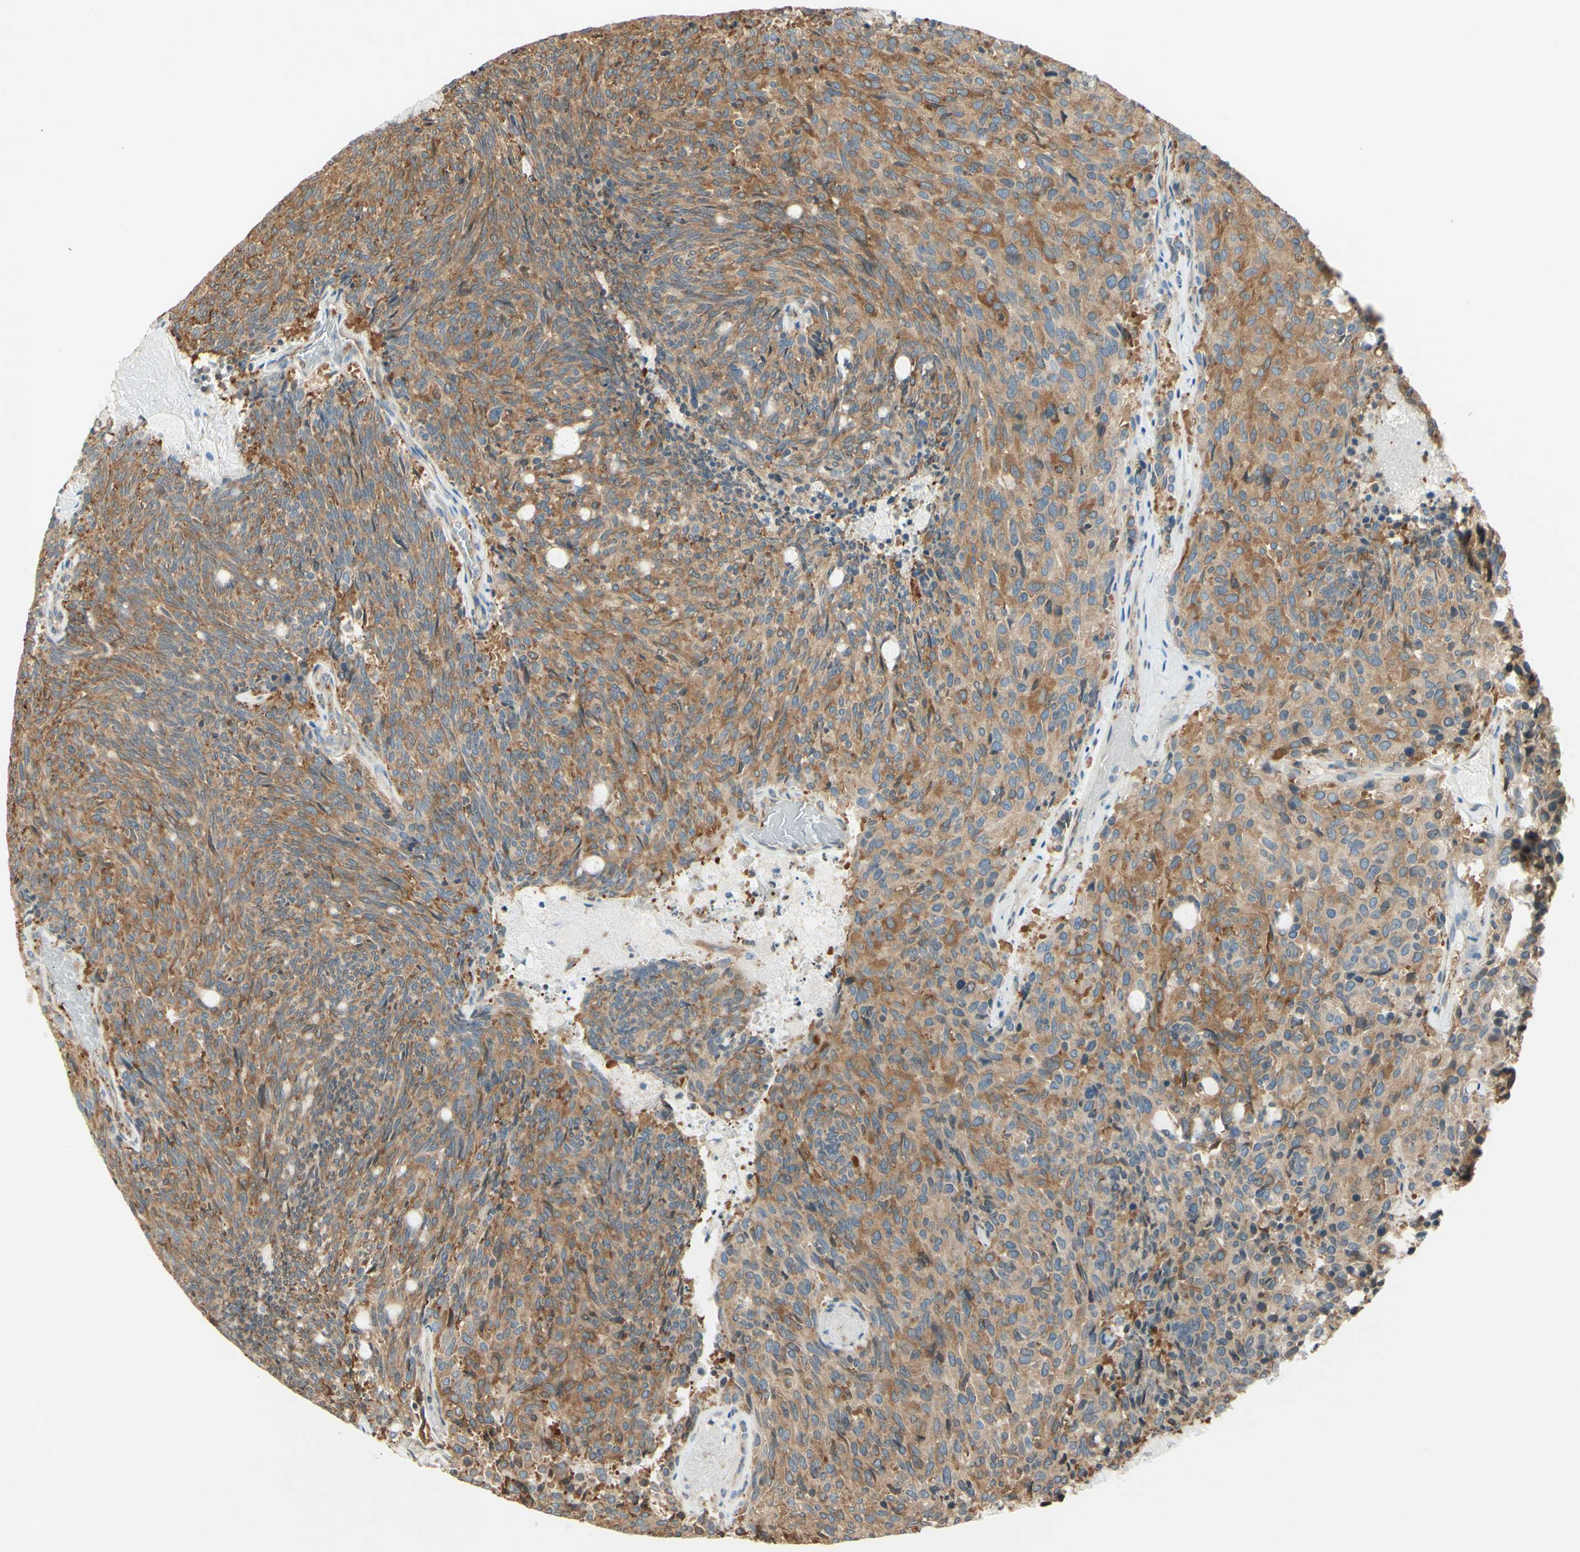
{"staining": {"intensity": "moderate", "quantity": "25%-75%", "location": "cytoplasmic/membranous"}, "tissue": "carcinoid", "cell_type": "Tumor cells", "image_type": "cancer", "snomed": [{"axis": "morphology", "description": "Carcinoid, malignant, NOS"}, {"axis": "topography", "description": "Pancreas"}], "caption": "Tumor cells demonstrate medium levels of moderate cytoplasmic/membranous expression in approximately 25%-75% of cells in carcinoid.", "gene": "MAP1B", "patient": {"sex": "female", "age": 54}}